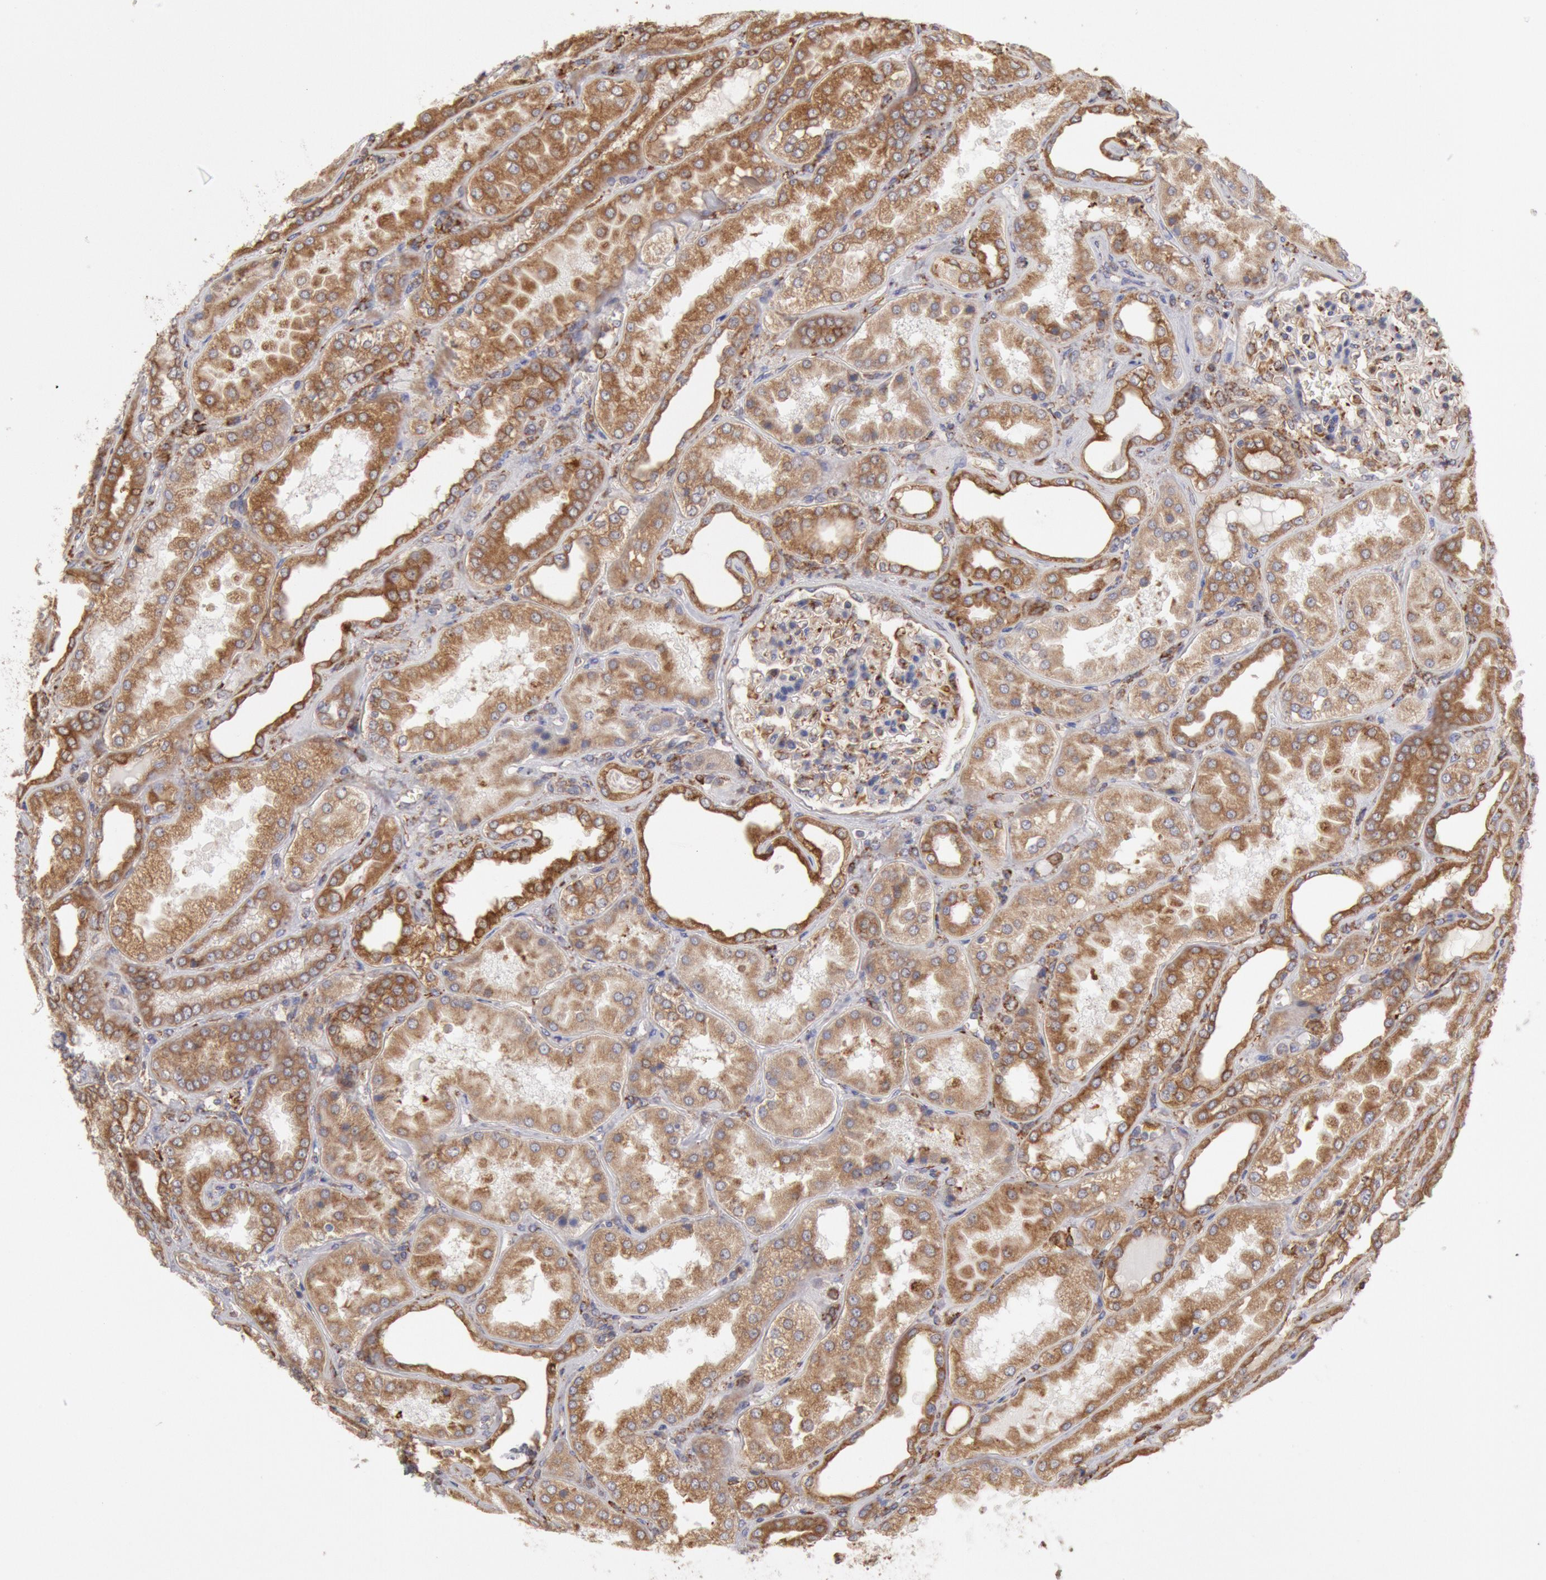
{"staining": {"intensity": "moderate", "quantity": "<25%", "location": "cytoplasmic/membranous"}, "tissue": "kidney", "cell_type": "Cells in glomeruli", "image_type": "normal", "snomed": [{"axis": "morphology", "description": "Normal tissue, NOS"}, {"axis": "topography", "description": "Kidney"}], "caption": "Protein analysis of unremarkable kidney displays moderate cytoplasmic/membranous expression in approximately <25% of cells in glomeruli. The protein of interest is shown in brown color, while the nuclei are stained blue.", "gene": "ERP44", "patient": {"sex": "female", "age": 56}}